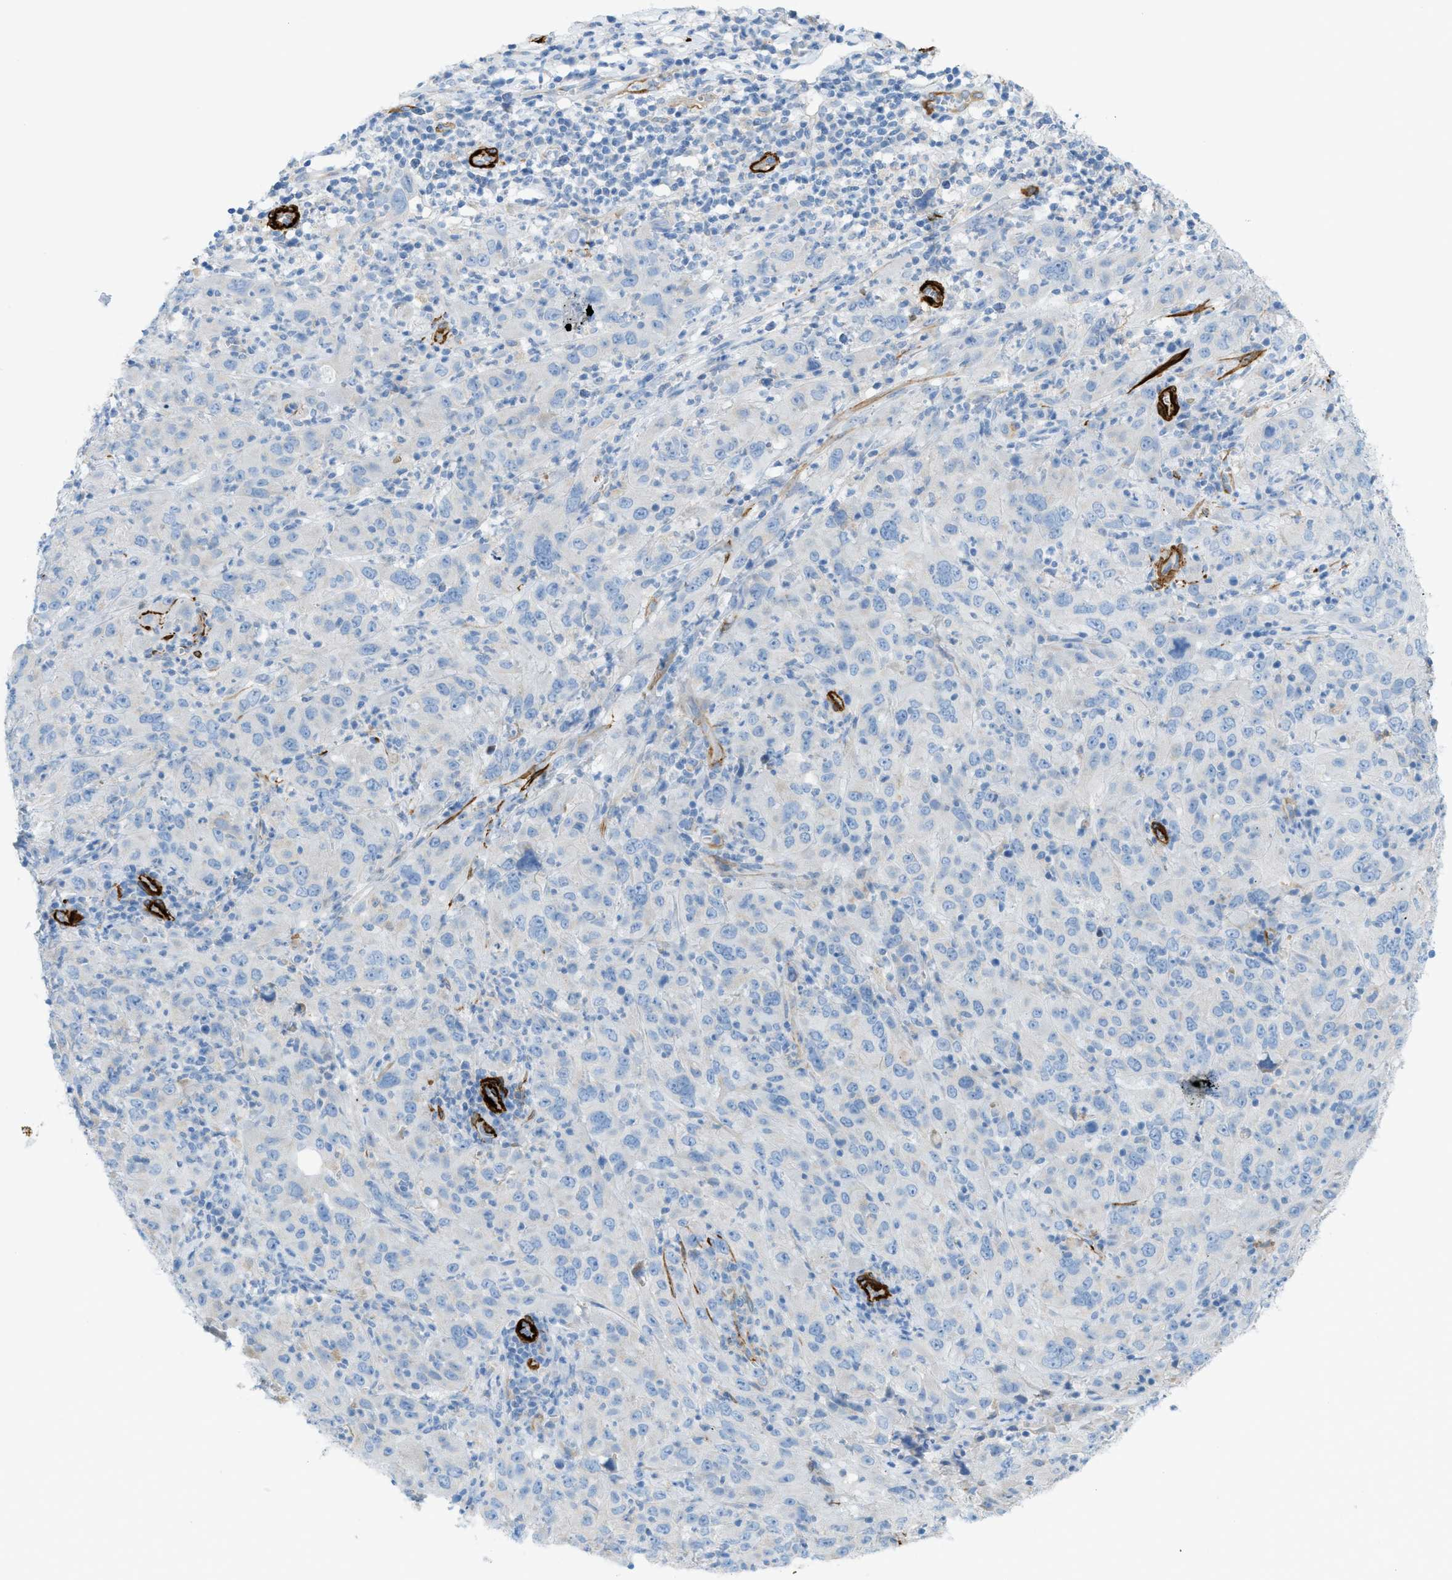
{"staining": {"intensity": "negative", "quantity": "none", "location": "none"}, "tissue": "cervical cancer", "cell_type": "Tumor cells", "image_type": "cancer", "snomed": [{"axis": "morphology", "description": "Squamous cell carcinoma, NOS"}, {"axis": "topography", "description": "Cervix"}], "caption": "Human squamous cell carcinoma (cervical) stained for a protein using immunohistochemistry shows no positivity in tumor cells.", "gene": "MYH11", "patient": {"sex": "female", "age": 32}}